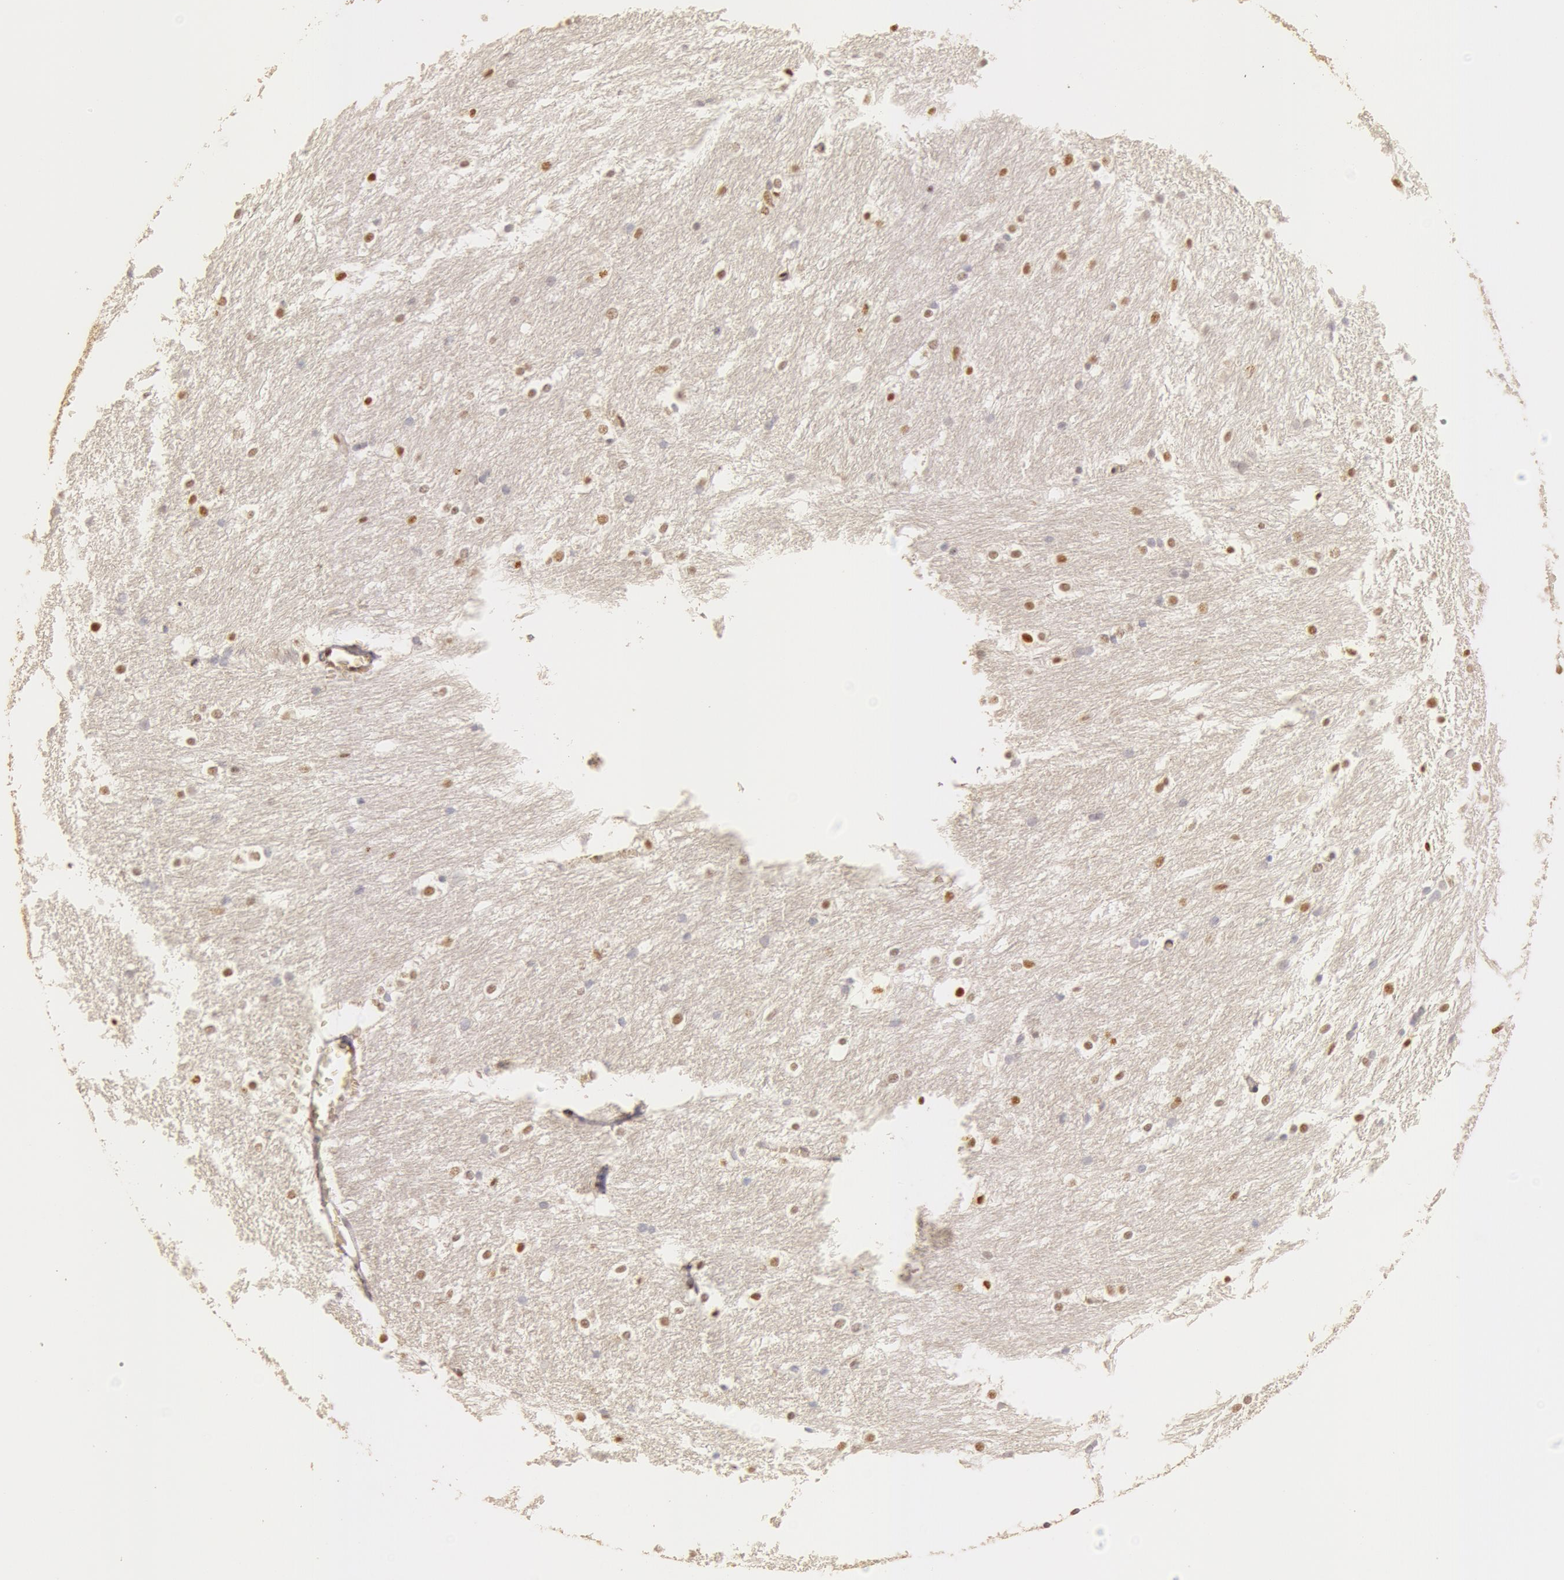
{"staining": {"intensity": "weak", "quantity": "25%-75%", "location": "nuclear"}, "tissue": "caudate", "cell_type": "Glial cells", "image_type": "normal", "snomed": [{"axis": "morphology", "description": "Normal tissue, NOS"}, {"axis": "topography", "description": "Lateral ventricle wall"}], "caption": "An immunohistochemistry histopathology image of unremarkable tissue is shown. Protein staining in brown labels weak nuclear positivity in caudate within glial cells.", "gene": "SNRNP70", "patient": {"sex": "female", "age": 19}}